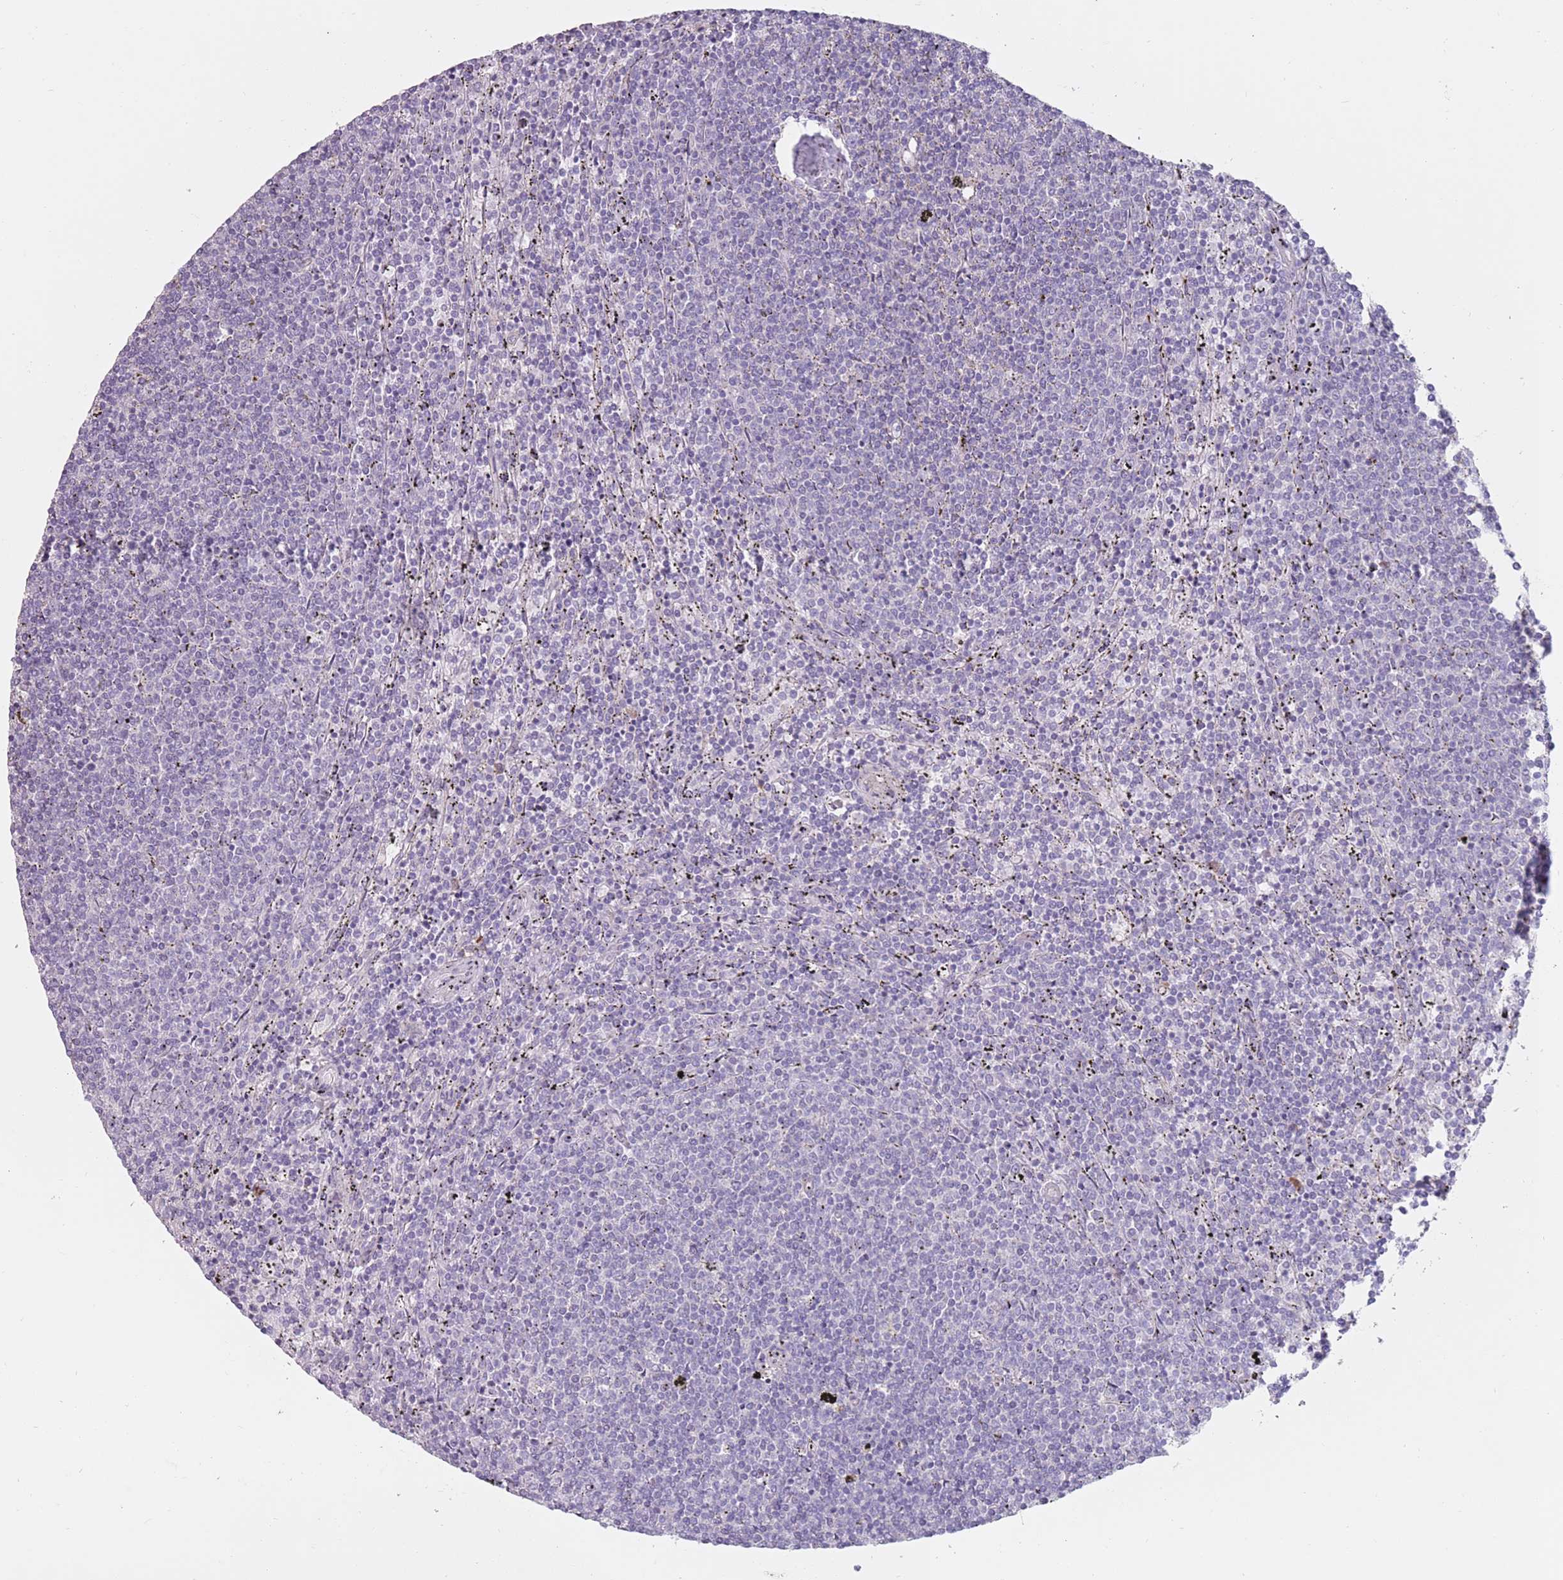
{"staining": {"intensity": "negative", "quantity": "none", "location": "none"}, "tissue": "lymphoma", "cell_type": "Tumor cells", "image_type": "cancer", "snomed": [{"axis": "morphology", "description": "Malignant lymphoma, non-Hodgkin's type, Low grade"}, {"axis": "topography", "description": "Spleen"}], "caption": "Lymphoma was stained to show a protein in brown. There is no significant staining in tumor cells.", "gene": "DXO", "patient": {"sex": "female", "age": 50}}